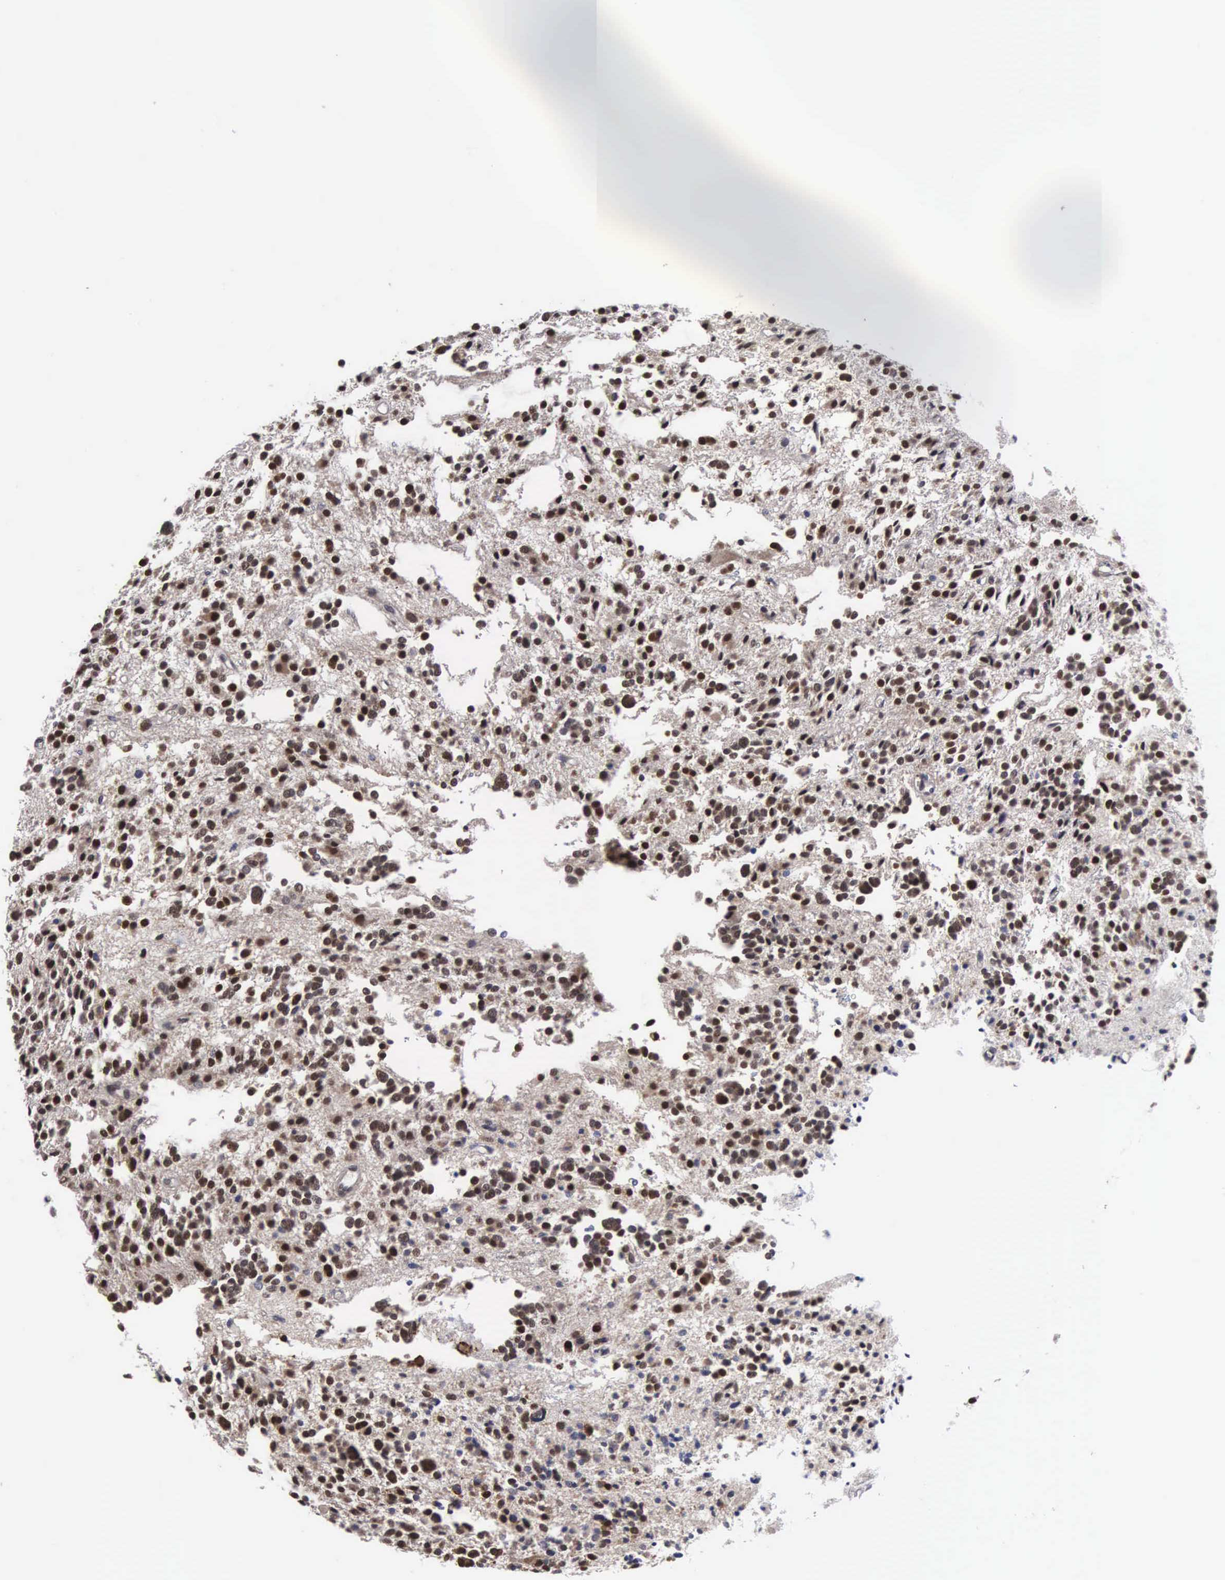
{"staining": {"intensity": "strong", "quantity": ">75%", "location": "nuclear"}, "tissue": "glioma", "cell_type": "Tumor cells", "image_type": "cancer", "snomed": [{"axis": "morphology", "description": "Glioma, malignant, Low grade"}, {"axis": "topography", "description": "Brain"}], "caption": "Protein staining displays strong nuclear staining in approximately >75% of tumor cells in glioma.", "gene": "TRMT5", "patient": {"sex": "female", "age": 36}}